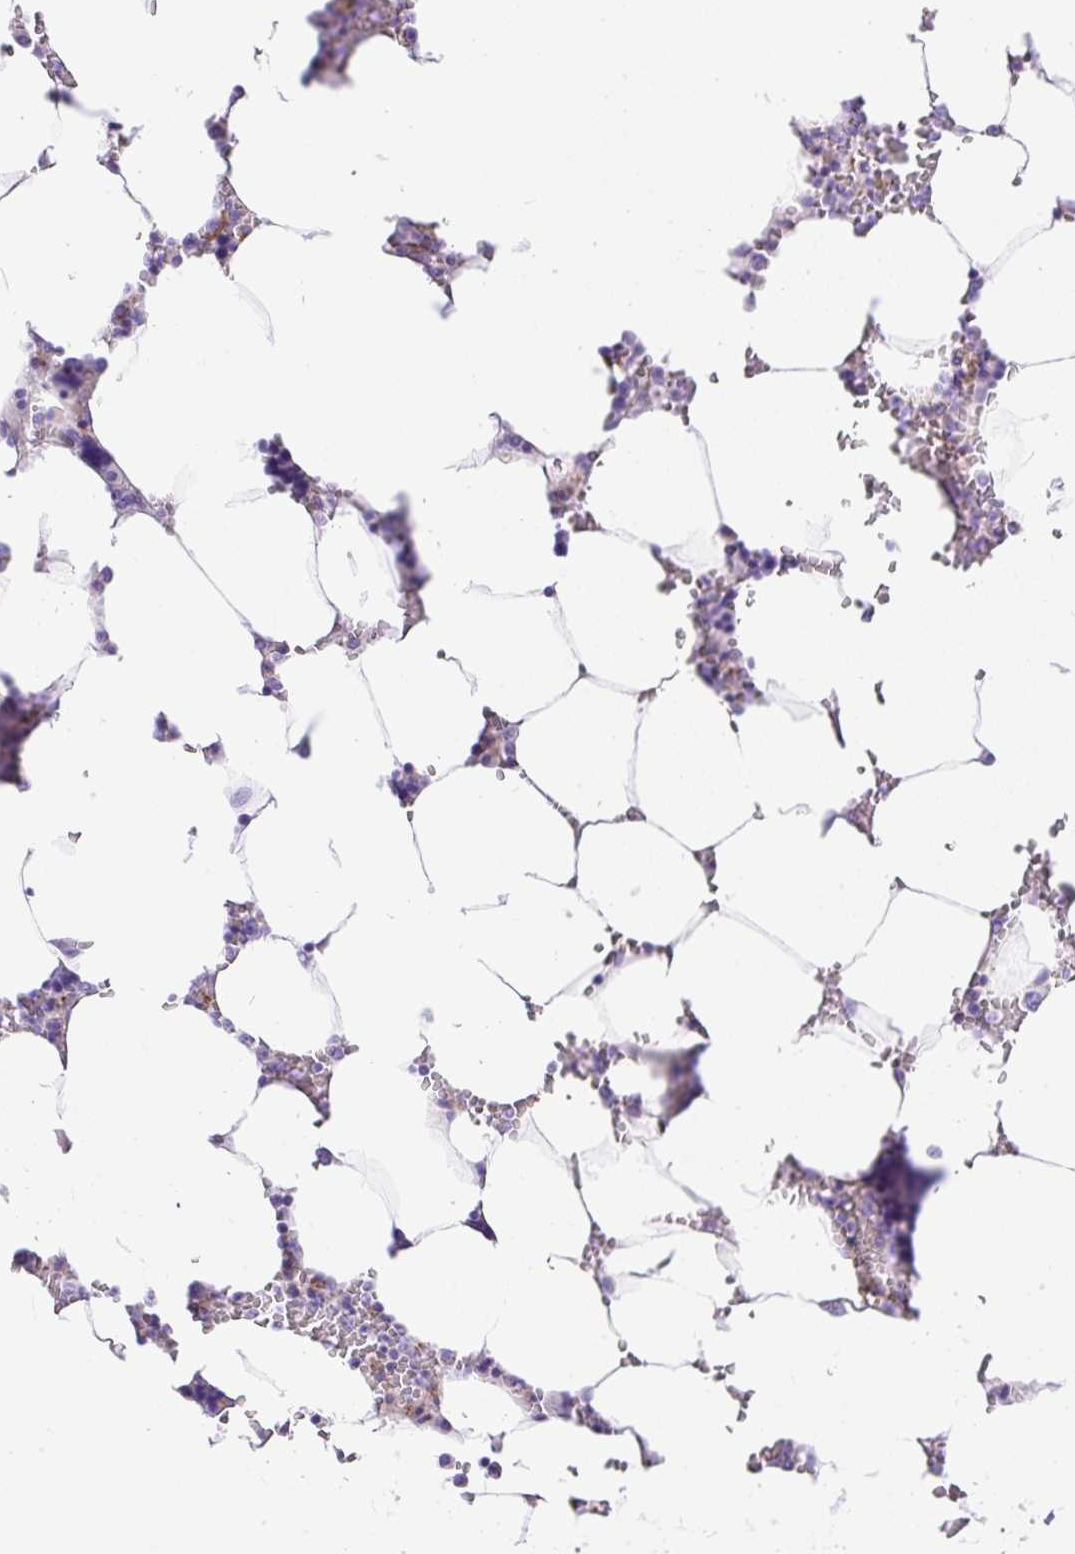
{"staining": {"intensity": "negative", "quantity": "none", "location": "none"}, "tissue": "bone marrow", "cell_type": "Hematopoietic cells", "image_type": "normal", "snomed": [{"axis": "morphology", "description": "Normal tissue, NOS"}, {"axis": "topography", "description": "Bone marrow"}], "caption": "Normal bone marrow was stained to show a protein in brown. There is no significant expression in hematopoietic cells. (Immunohistochemistry (ihc), brightfield microscopy, high magnification).", "gene": "HEXB", "patient": {"sex": "male", "age": 64}}